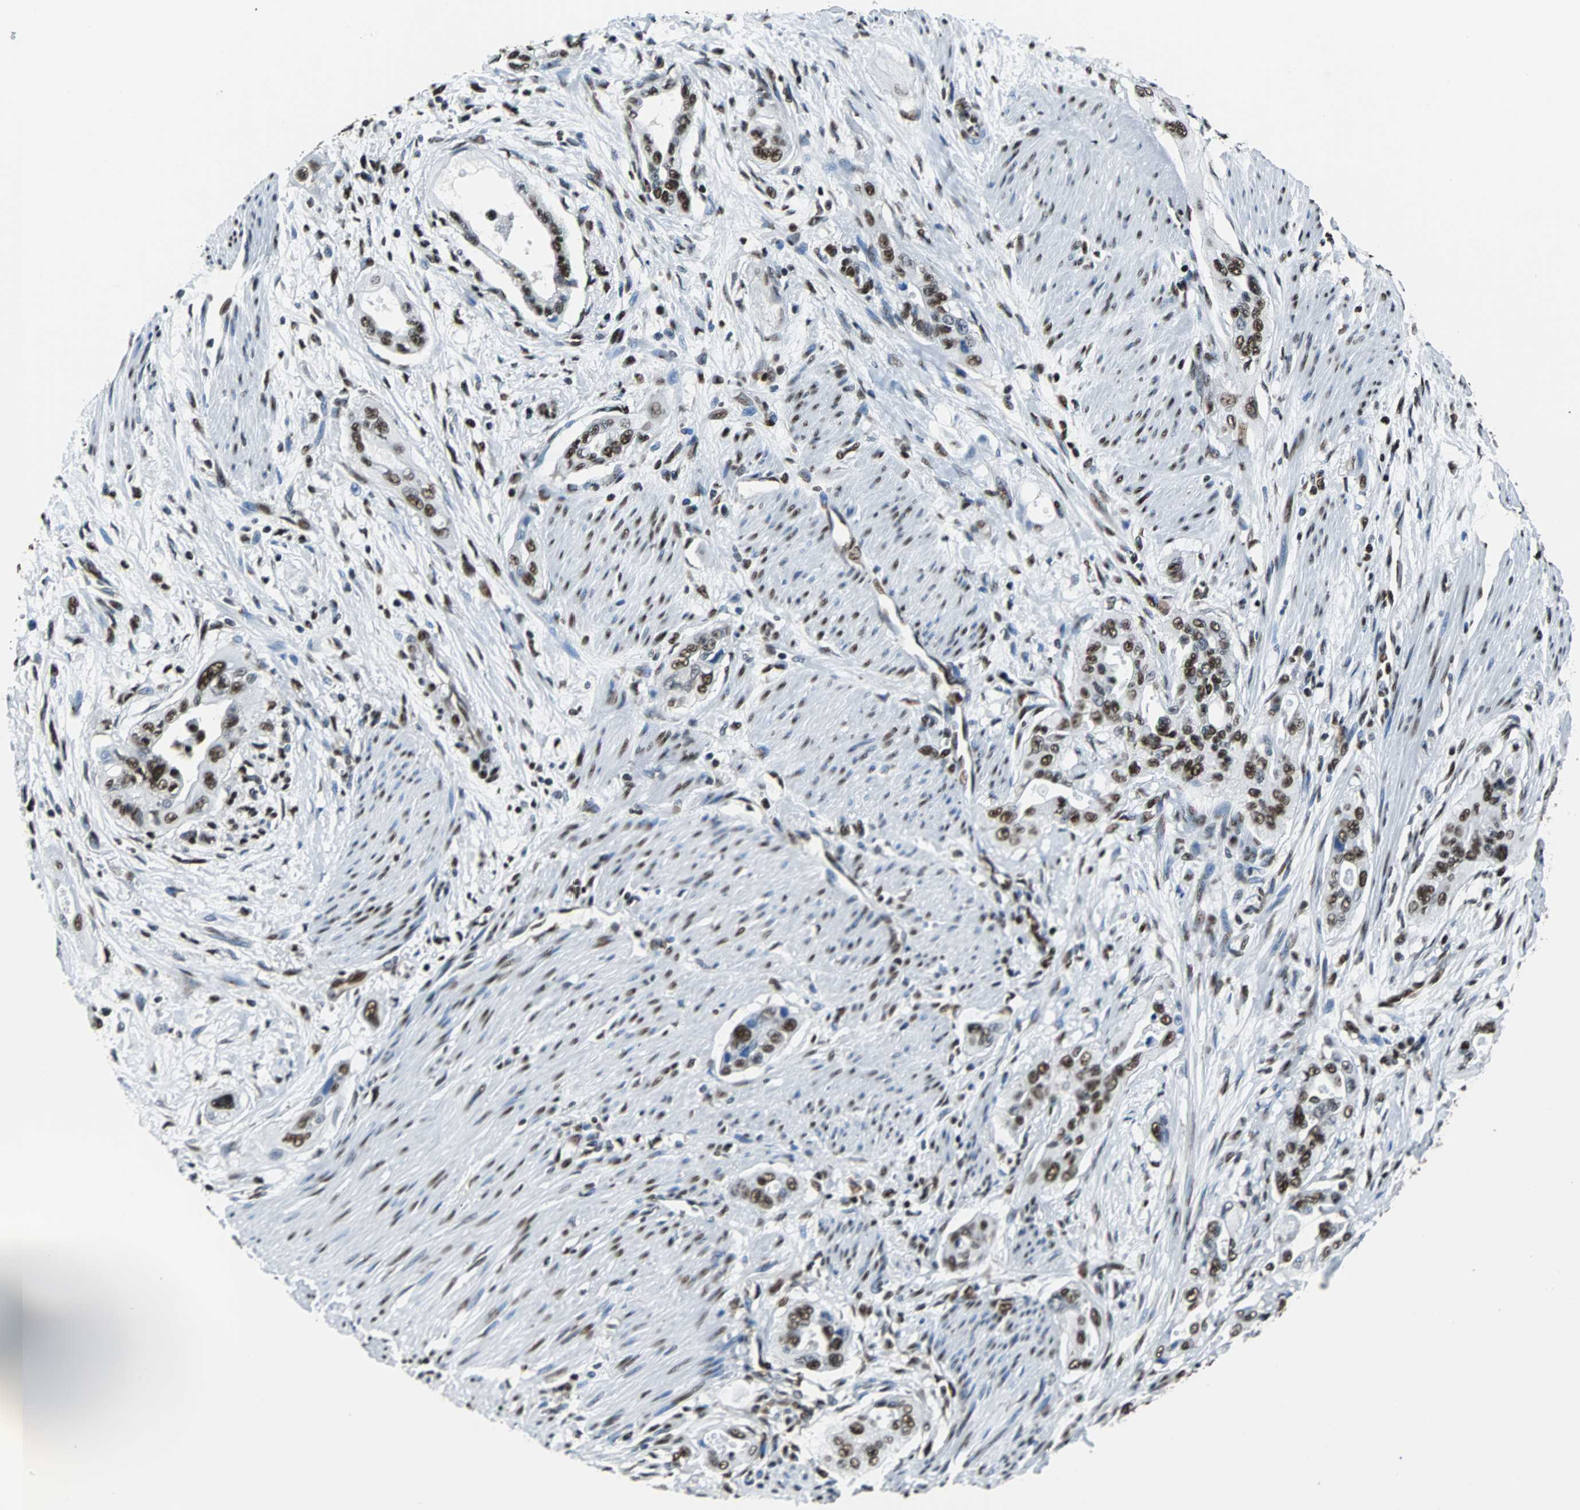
{"staining": {"intensity": "strong", "quantity": ">75%", "location": "nuclear"}, "tissue": "pancreatic cancer", "cell_type": "Tumor cells", "image_type": "cancer", "snomed": [{"axis": "morphology", "description": "Adenocarcinoma, NOS"}, {"axis": "topography", "description": "Pancreas"}], "caption": "Adenocarcinoma (pancreatic) stained with IHC displays strong nuclear expression in approximately >75% of tumor cells.", "gene": "FUBP1", "patient": {"sex": "male", "age": 77}}